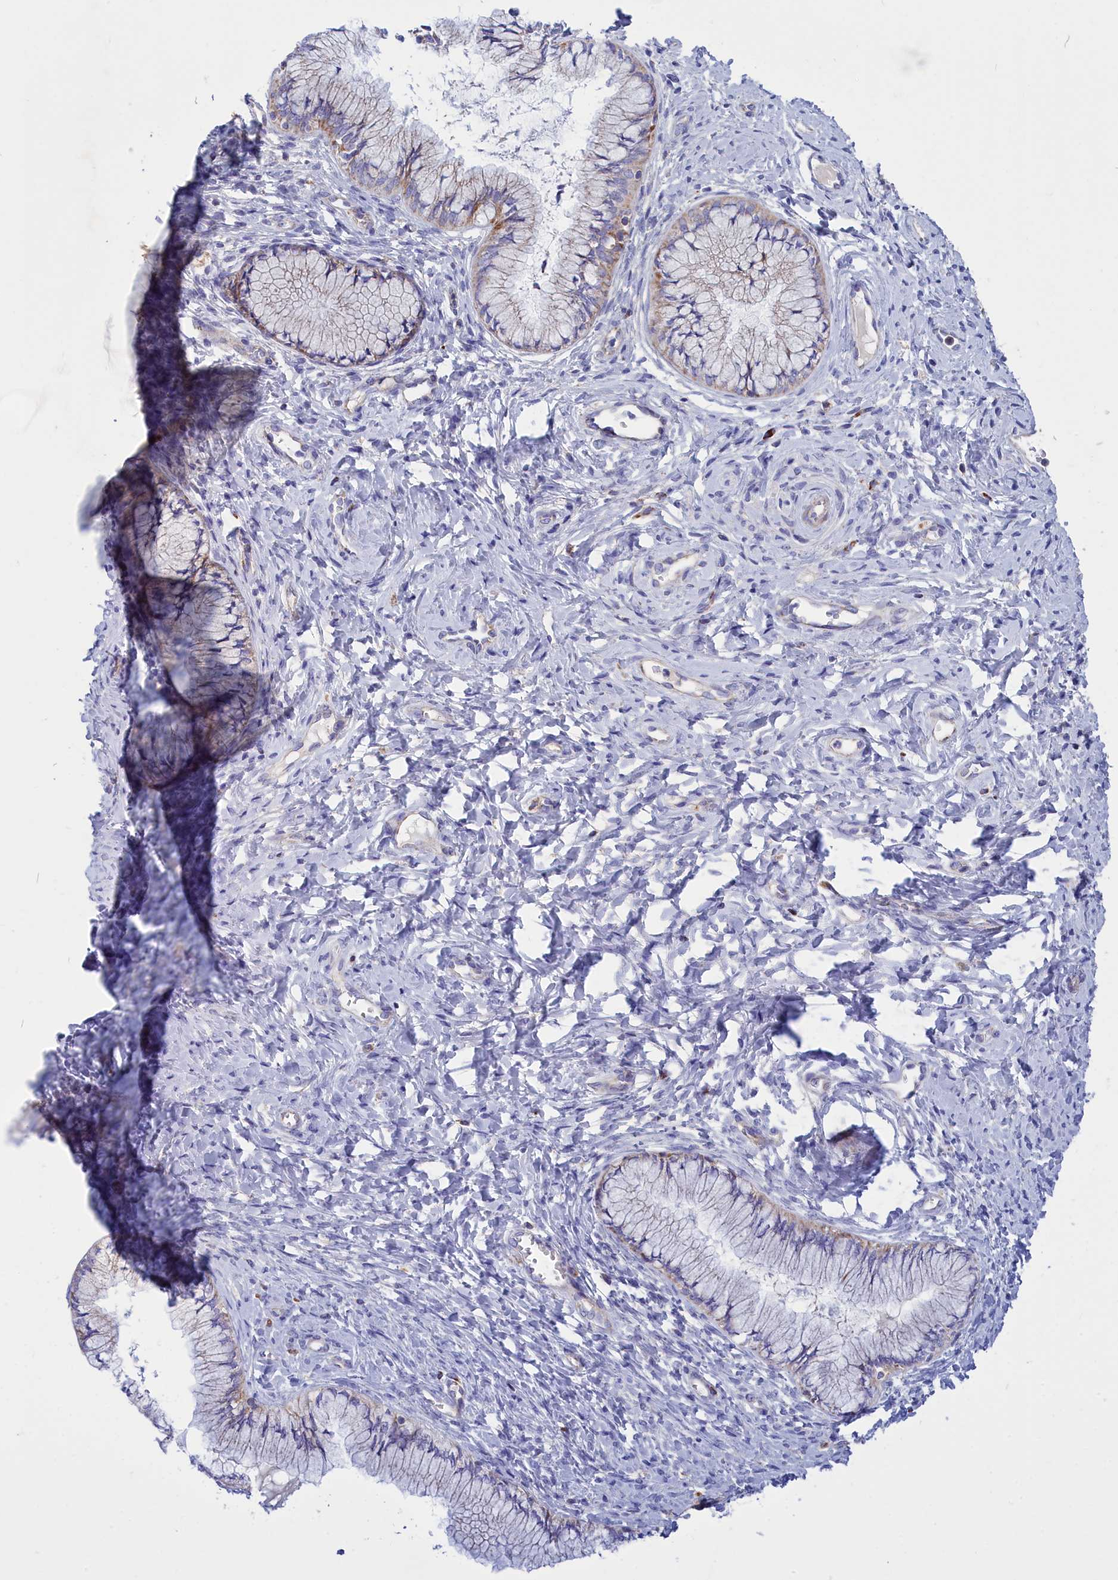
{"staining": {"intensity": "moderate", "quantity": "<25%", "location": "cytoplasmic/membranous"}, "tissue": "cervix", "cell_type": "Glandular cells", "image_type": "normal", "snomed": [{"axis": "morphology", "description": "Normal tissue, NOS"}, {"axis": "topography", "description": "Cervix"}], "caption": "Immunohistochemical staining of benign human cervix displays <25% levels of moderate cytoplasmic/membranous protein expression in approximately <25% of glandular cells.", "gene": "CCRL2", "patient": {"sex": "female", "age": 42}}